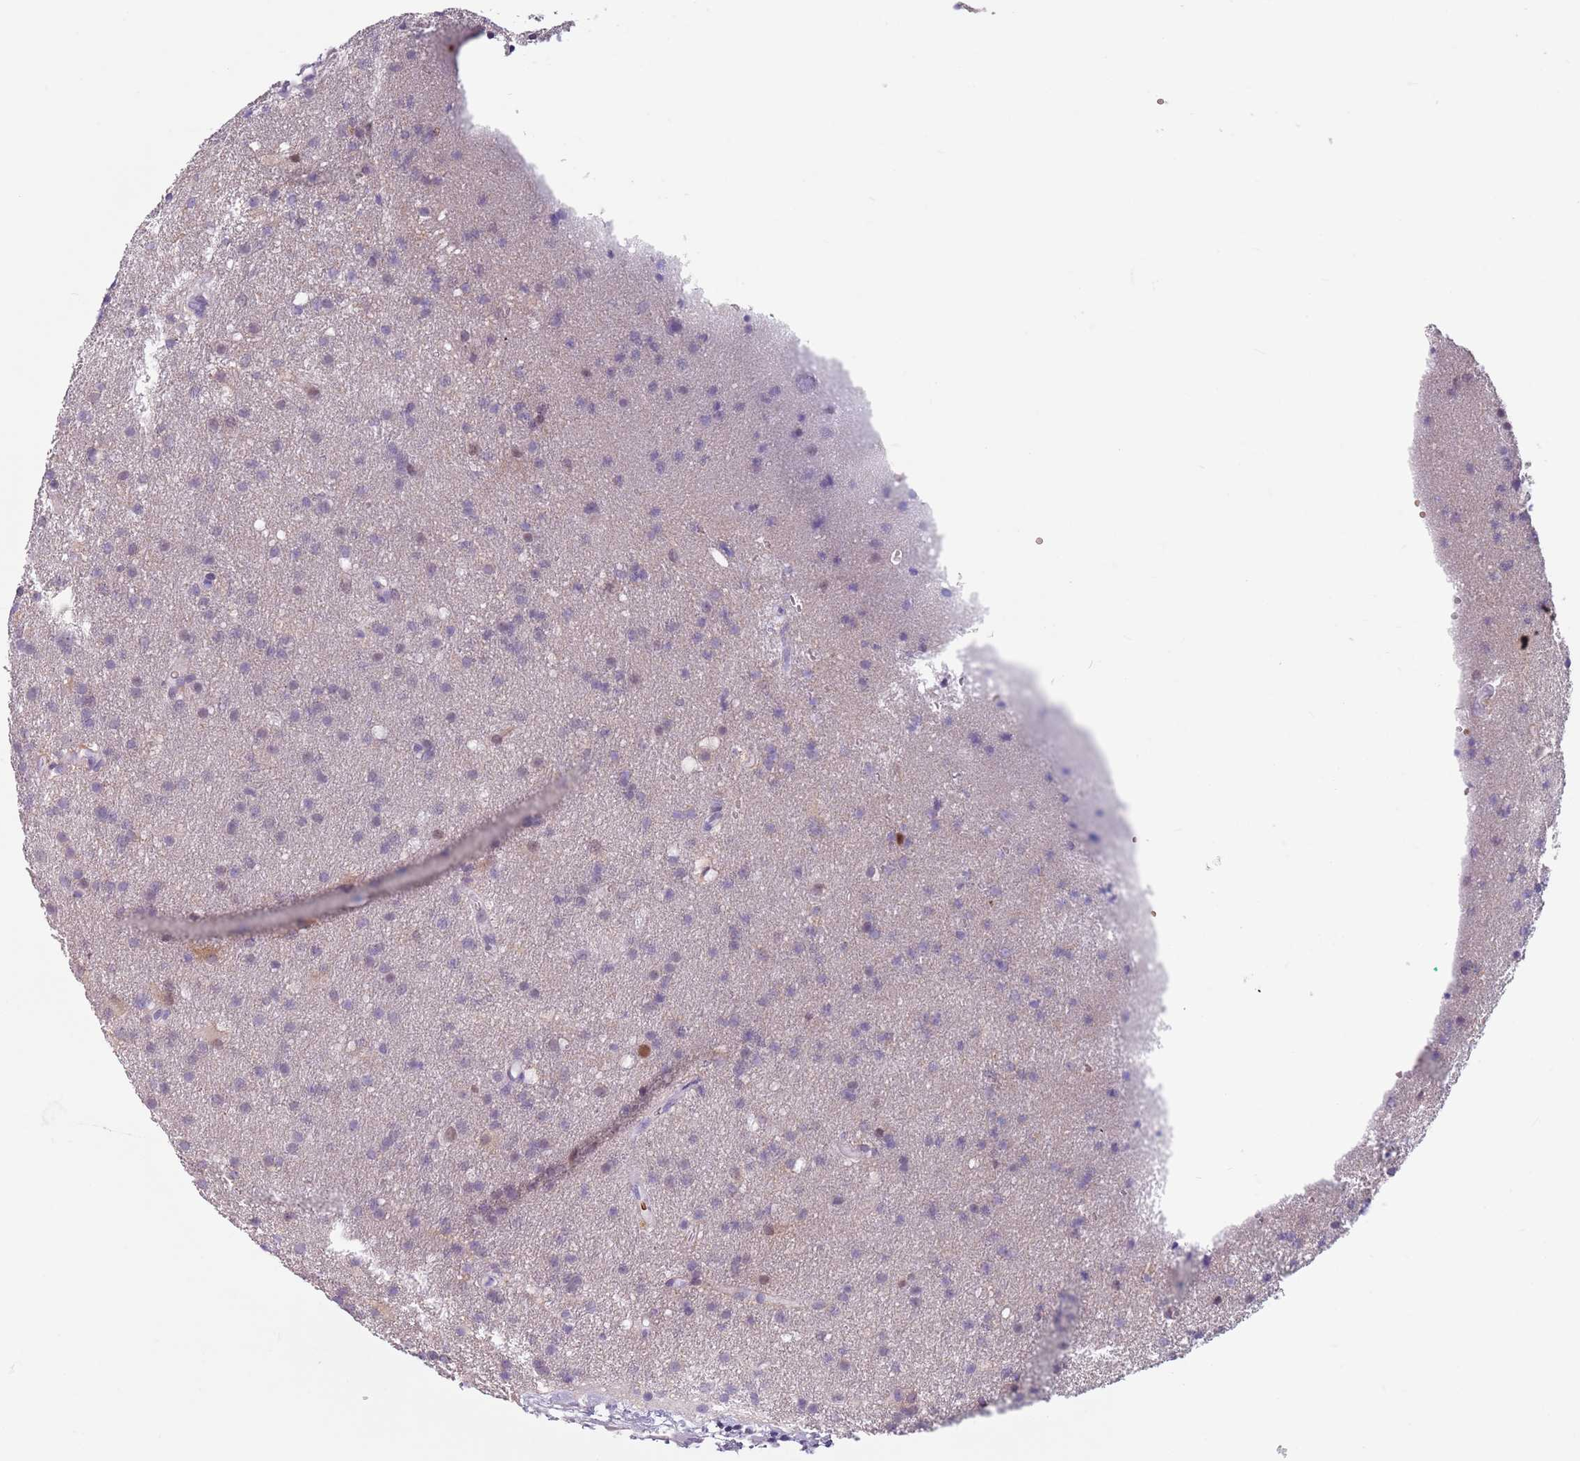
{"staining": {"intensity": "weak", "quantity": "<25%", "location": "cytoplasmic/membranous,nuclear"}, "tissue": "glioma", "cell_type": "Tumor cells", "image_type": "cancer", "snomed": [{"axis": "morphology", "description": "Glioma, malignant, High grade"}, {"axis": "topography", "description": "Brain"}], "caption": "The micrograph shows no staining of tumor cells in glioma.", "gene": "SPESP1", "patient": {"sex": "male", "age": 77}}